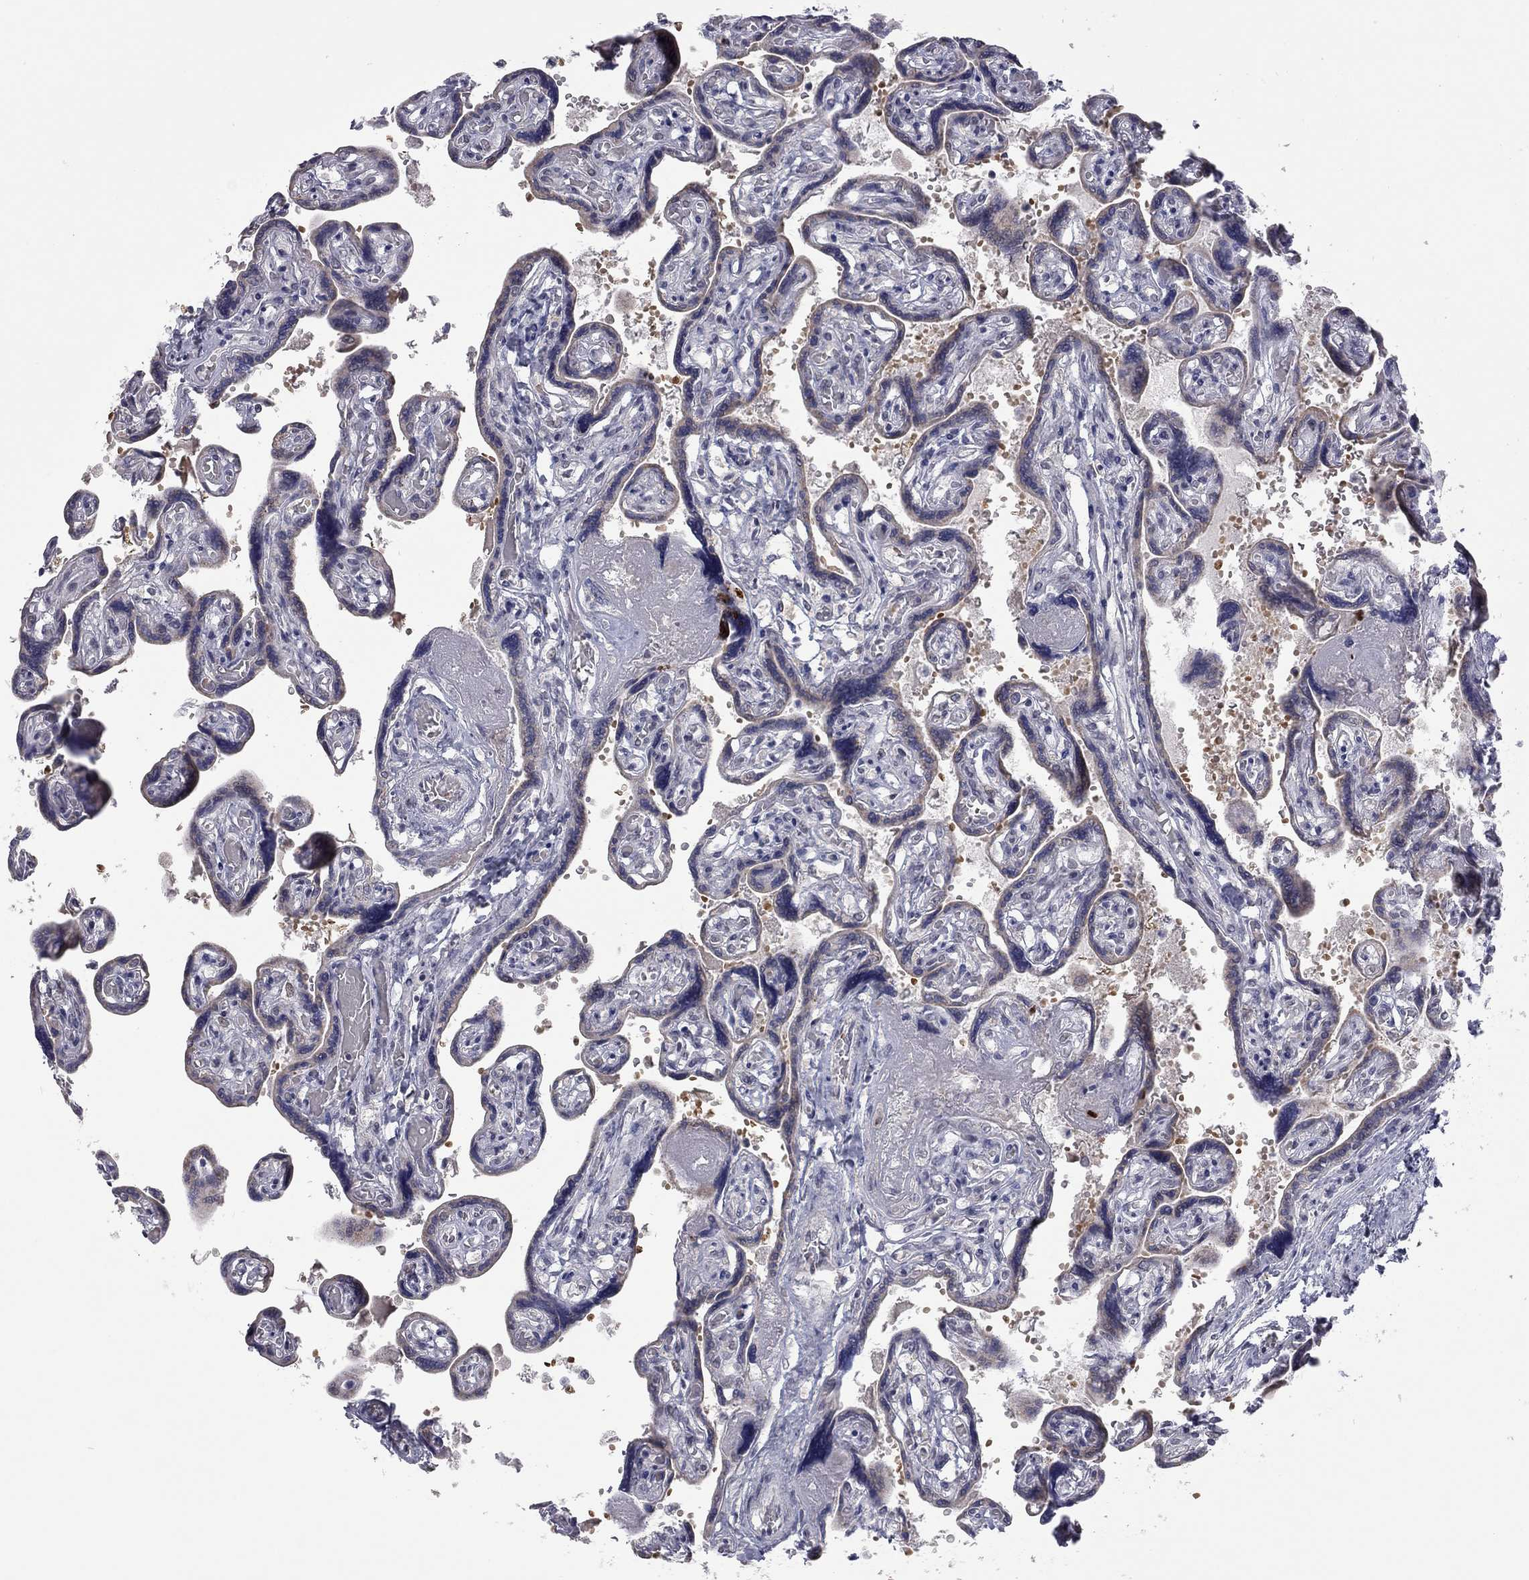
{"staining": {"intensity": "moderate", "quantity": "<25%", "location": "nuclear"}, "tissue": "placenta", "cell_type": "Decidual cells", "image_type": "normal", "snomed": [{"axis": "morphology", "description": "Normal tissue, NOS"}, {"axis": "topography", "description": "Placenta"}], "caption": "Protein analysis of normal placenta shows moderate nuclear positivity in about <25% of decidual cells. The staining is performed using DAB (3,3'-diaminobenzidine) brown chromogen to label protein expression. The nuclei are counter-stained blue using hematoxylin.", "gene": "MC3R", "patient": {"sex": "female", "age": 32}}